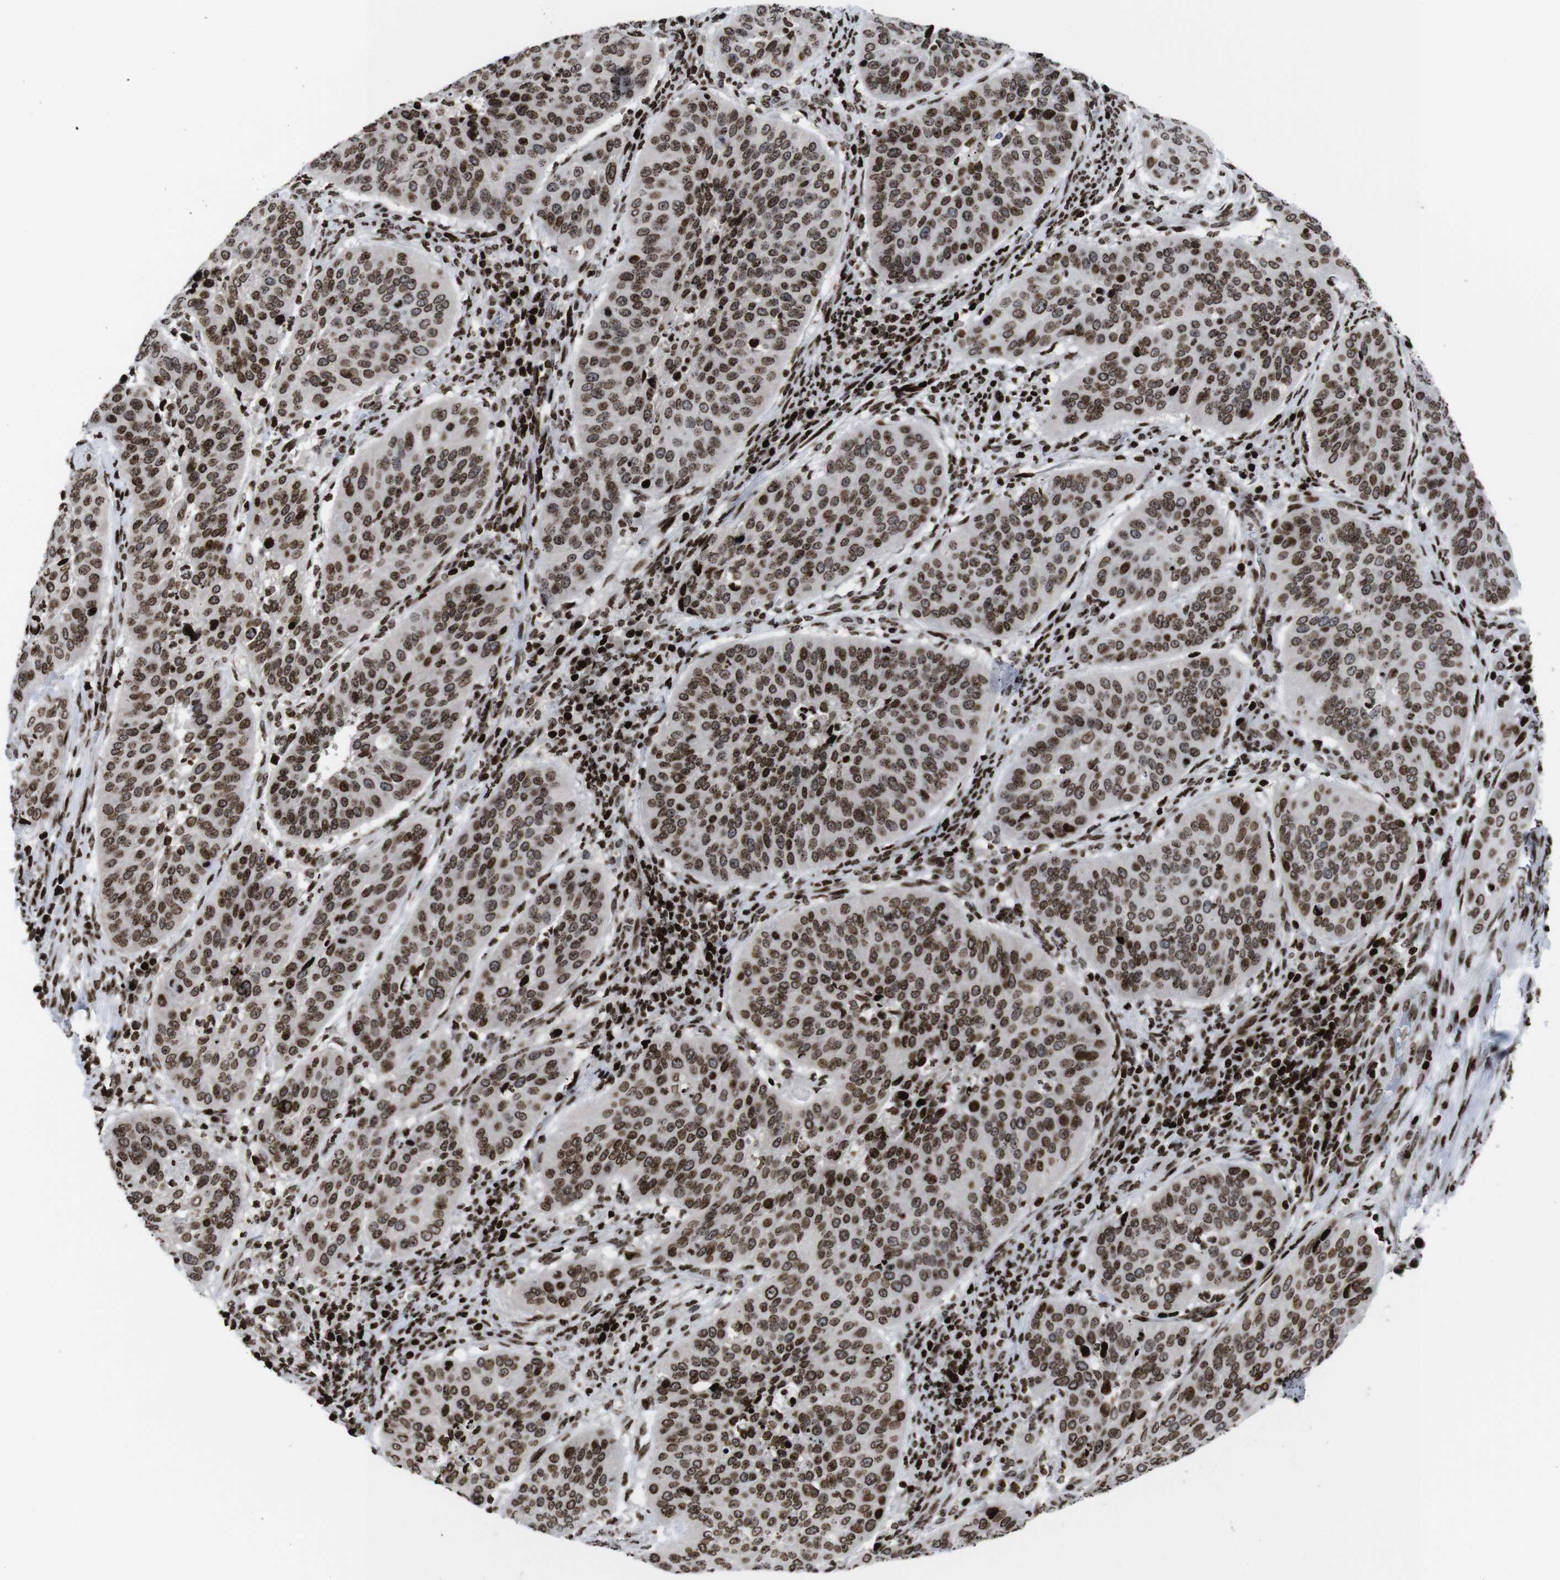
{"staining": {"intensity": "strong", "quantity": ">75%", "location": "nuclear"}, "tissue": "cervical cancer", "cell_type": "Tumor cells", "image_type": "cancer", "snomed": [{"axis": "morphology", "description": "Normal tissue, NOS"}, {"axis": "morphology", "description": "Squamous cell carcinoma, NOS"}, {"axis": "topography", "description": "Cervix"}], "caption": "High-magnification brightfield microscopy of cervical squamous cell carcinoma stained with DAB (3,3'-diaminobenzidine) (brown) and counterstained with hematoxylin (blue). tumor cells exhibit strong nuclear positivity is identified in about>75% of cells.", "gene": "H1-4", "patient": {"sex": "female", "age": 39}}